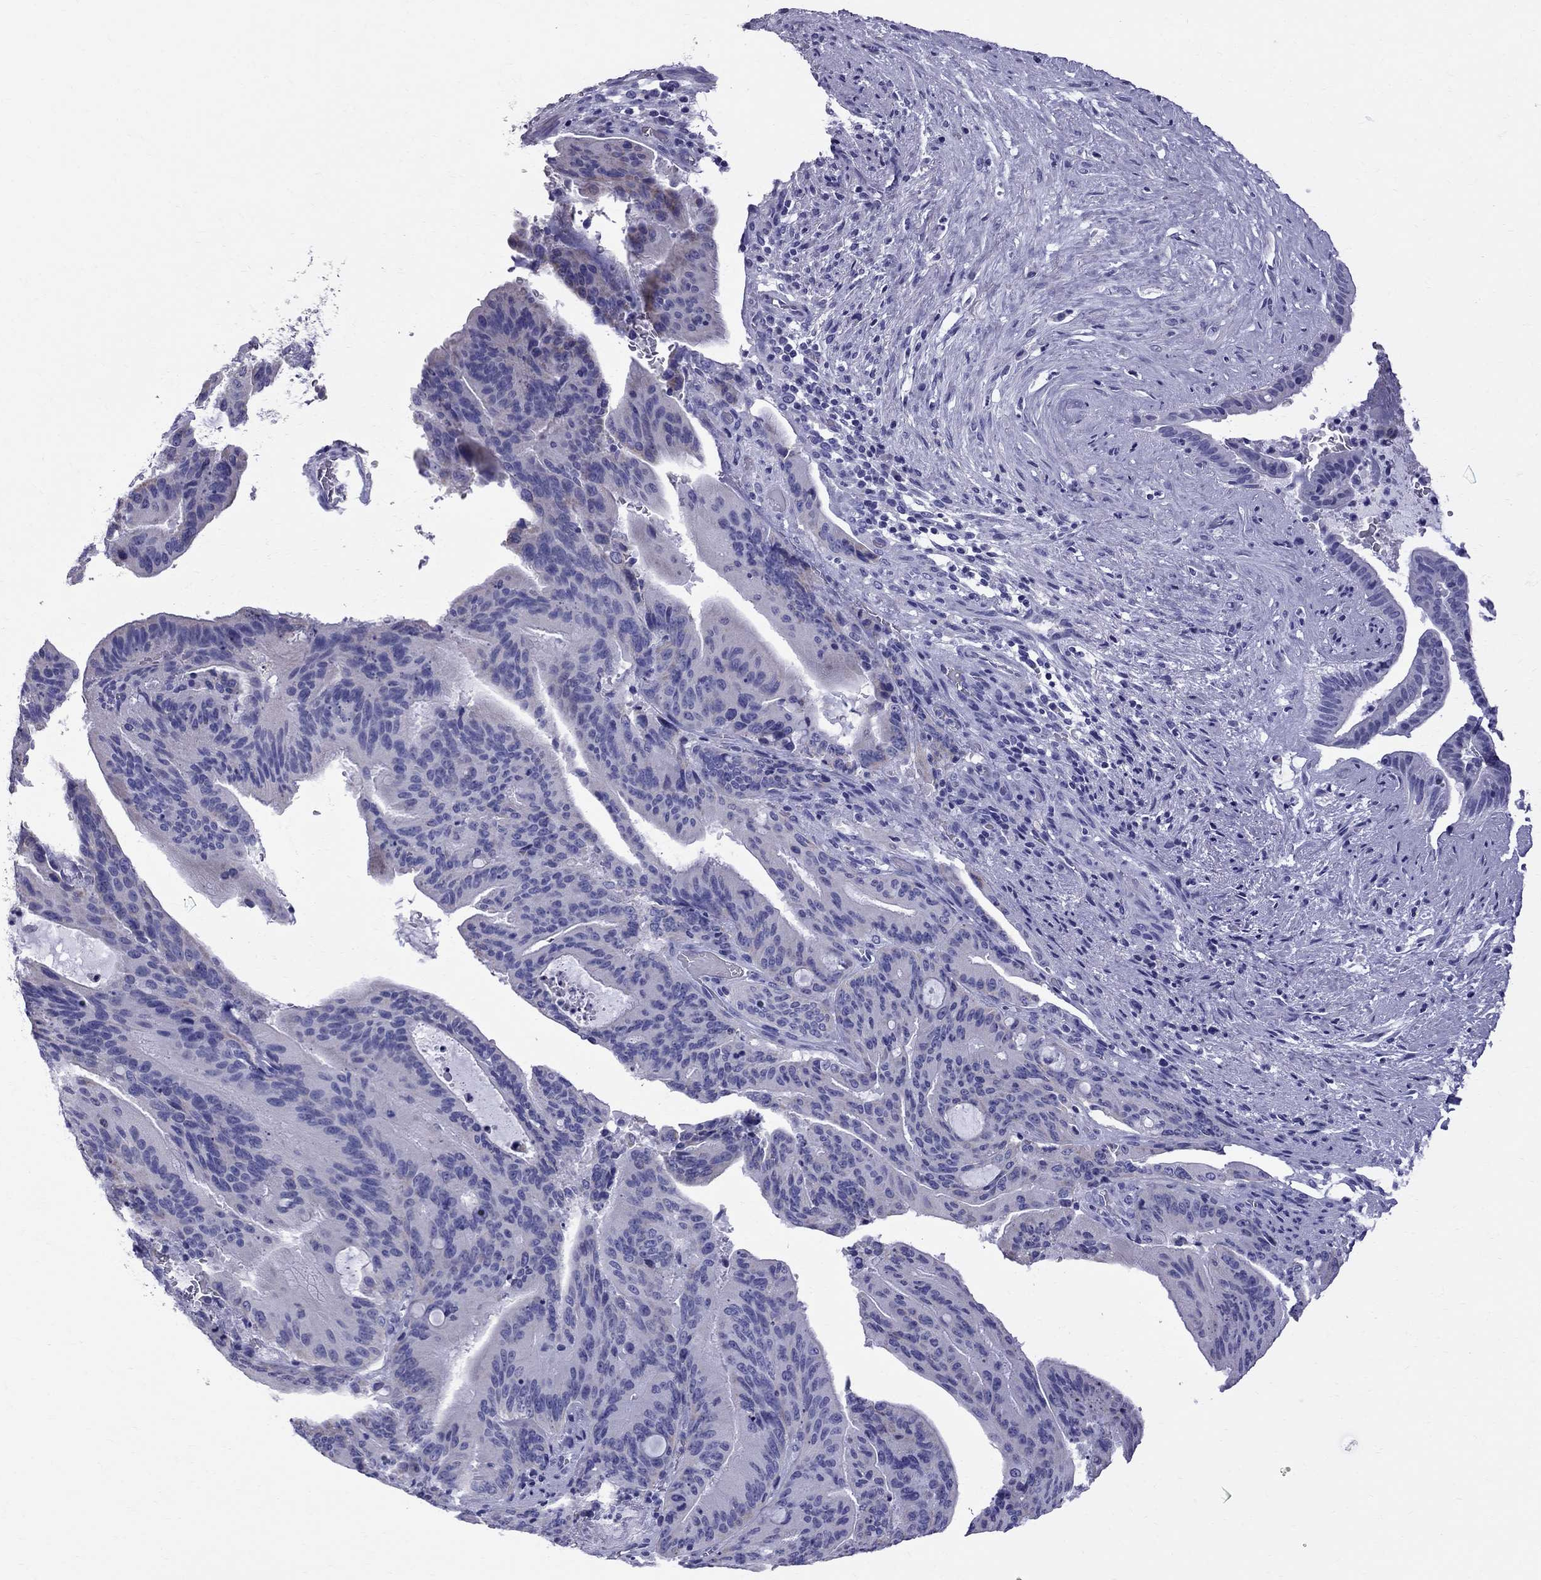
{"staining": {"intensity": "negative", "quantity": "none", "location": "none"}, "tissue": "liver cancer", "cell_type": "Tumor cells", "image_type": "cancer", "snomed": [{"axis": "morphology", "description": "Cholangiocarcinoma"}, {"axis": "topography", "description": "Liver"}], "caption": "Immunohistochemistry (IHC) photomicrograph of cholangiocarcinoma (liver) stained for a protein (brown), which reveals no positivity in tumor cells.", "gene": "TTLL13", "patient": {"sex": "female", "age": 73}}